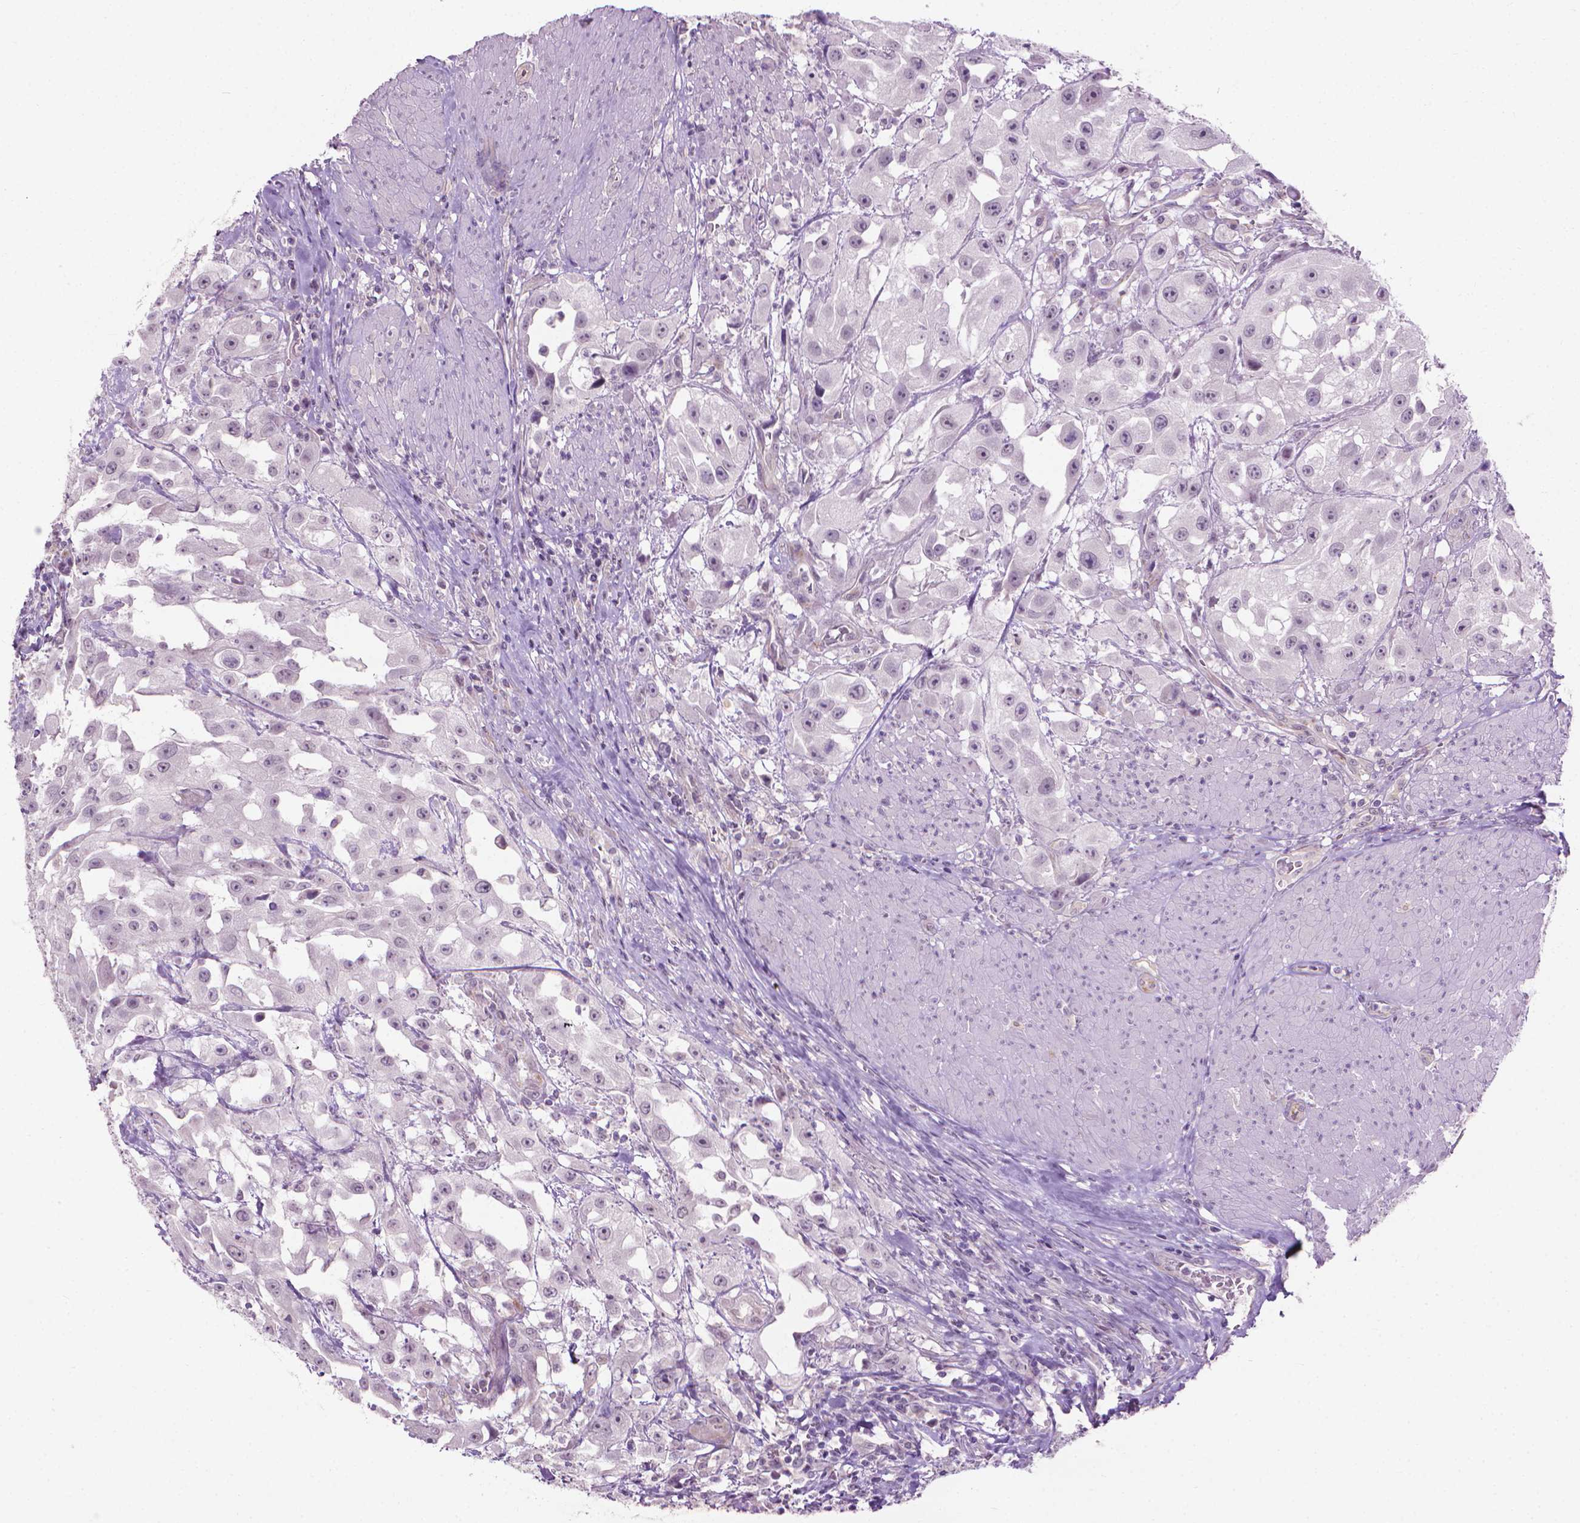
{"staining": {"intensity": "negative", "quantity": "none", "location": "none"}, "tissue": "urothelial cancer", "cell_type": "Tumor cells", "image_type": "cancer", "snomed": [{"axis": "morphology", "description": "Urothelial carcinoma, High grade"}, {"axis": "topography", "description": "Urinary bladder"}], "caption": "IHC image of urothelial cancer stained for a protein (brown), which shows no staining in tumor cells. The staining is performed using DAB brown chromogen with nuclei counter-stained in using hematoxylin.", "gene": "KRT73", "patient": {"sex": "male", "age": 79}}